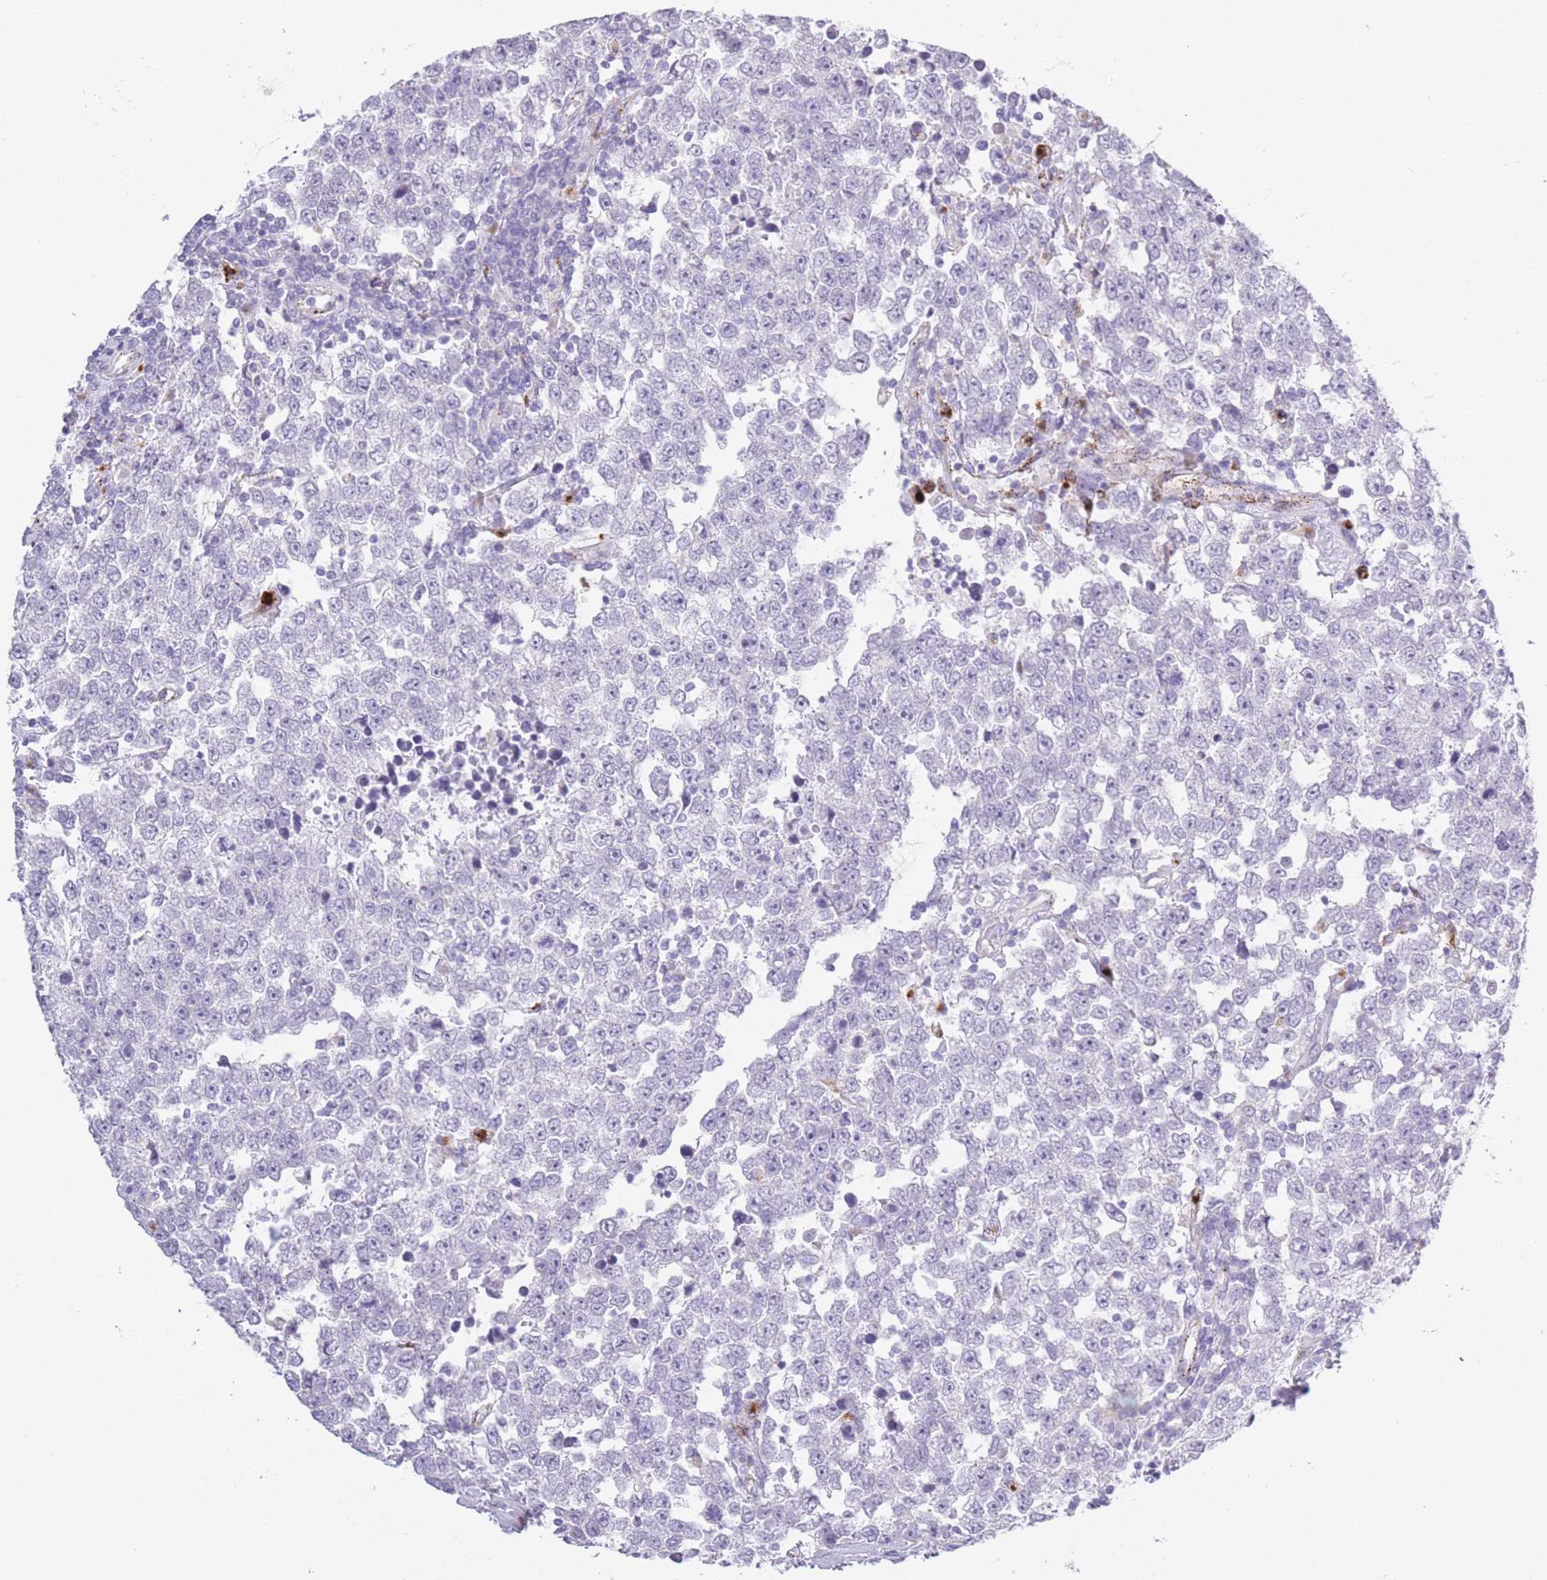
{"staining": {"intensity": "negative", "quantity": "none", "location": "none"}, "tissue": "testis cancer", "cell_type": "Tumor cells", "image_type": "cancer", "snomed": [{"axis": "morphology", "description": "Seminoma, NOS"}, {"axis": "morphology", "description": "Carcinoma, Embryonal, NOS"}, {"axis": "topography", "description": "Testis"}], "caption": "A micrograph of human embryonal carcinoma (testis) is negative for staining in tumor cells. (DAB immunohistochemistry (IHC) visualized using brightfield microscopy, high magnification).", "gene": "RHO", "patient": {"sex": "male", "age": 28}}